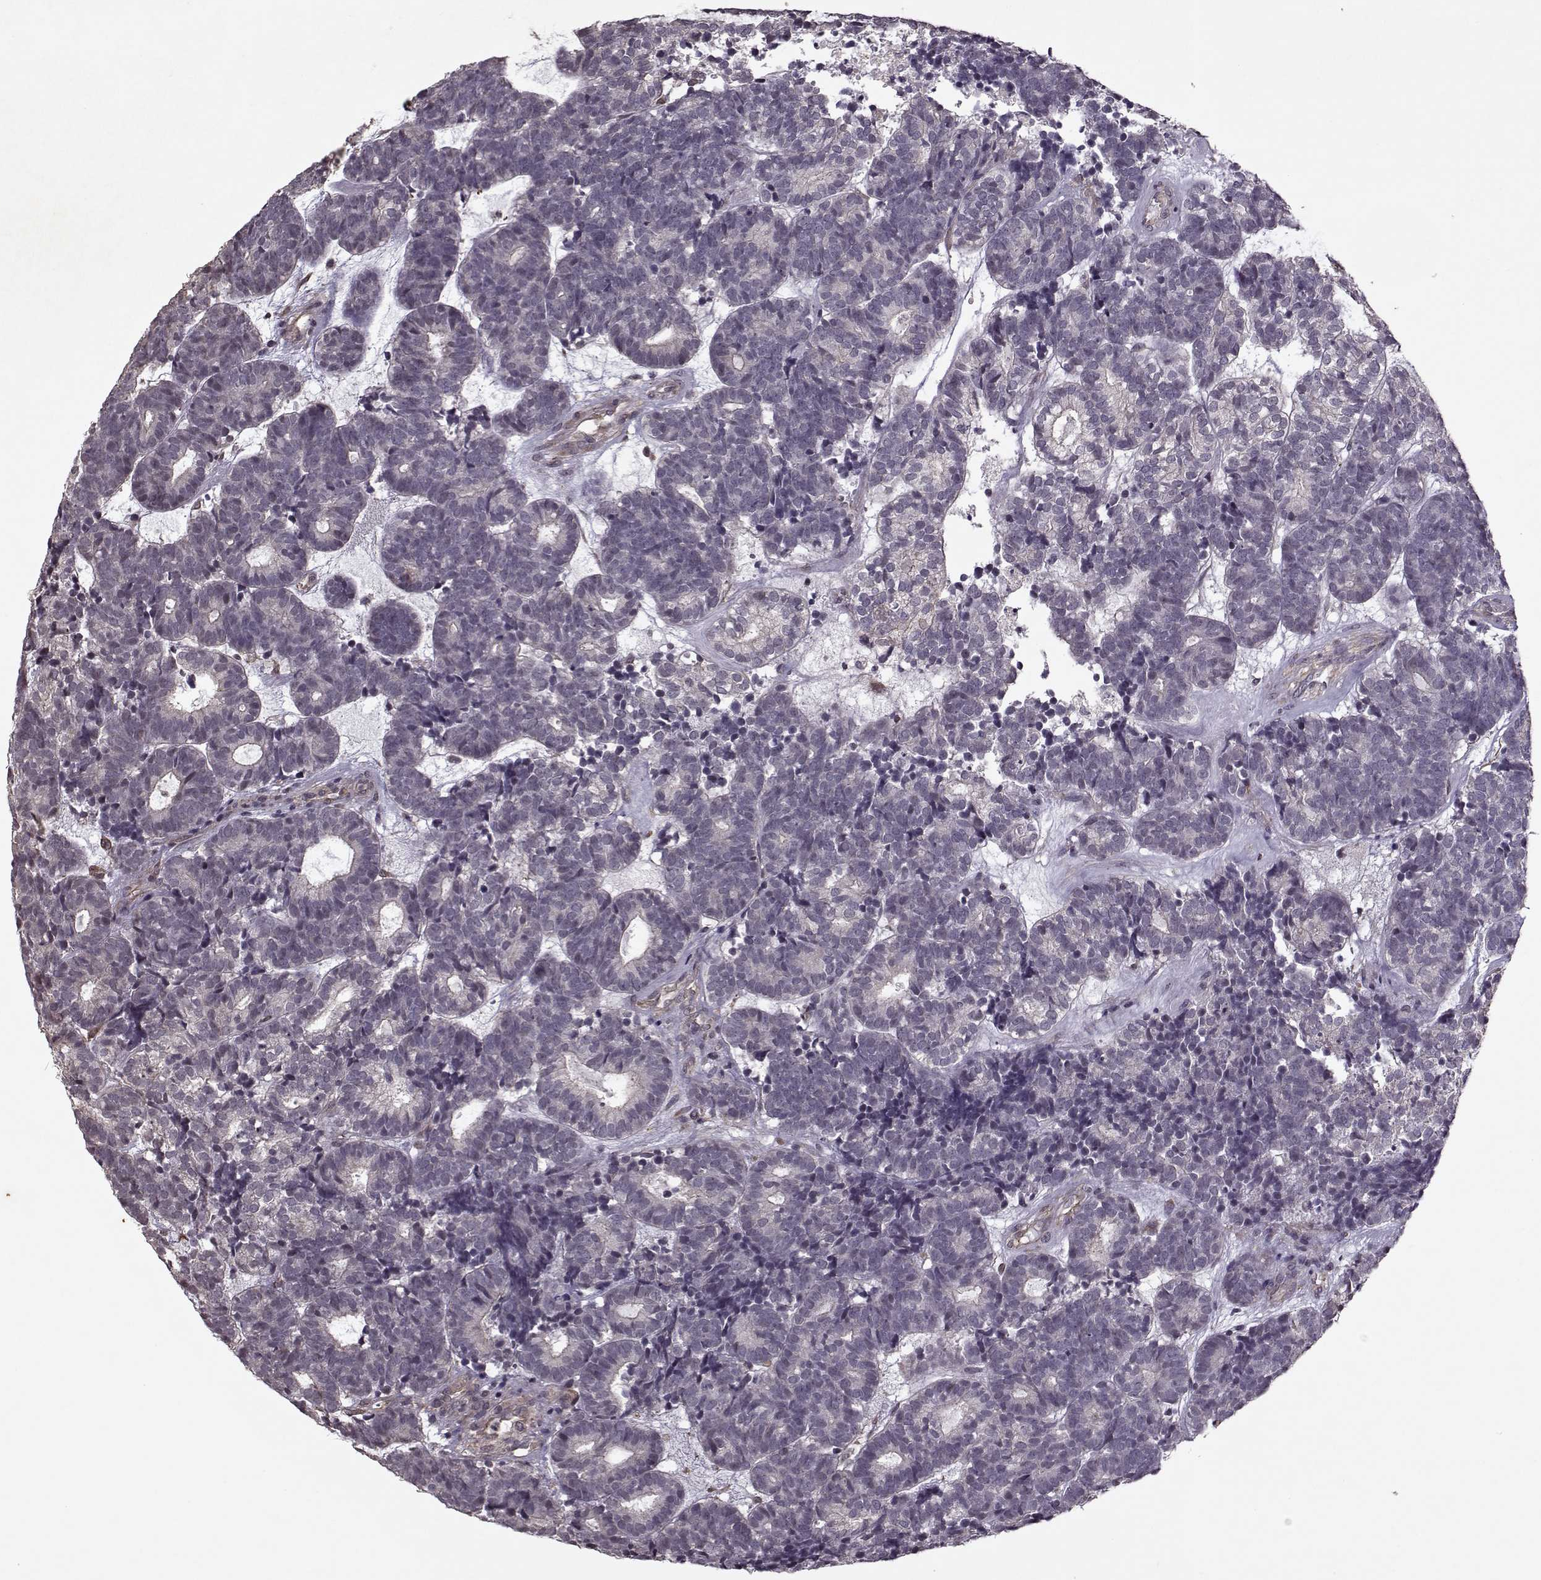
{"staining": {"intensity": "negative", "quantity": "none", "location": "none"}, "tissue": "head and neck cancer", "cell_type": "Tumor cells", "image_type": "cancer", "snomed": [{"axis": "morphology", "description": "Adenocarcinoma, NOS"}, {"axis": "topography", "description": "Head-Neck"}], "caption": "This is a photomicrograph of immunohistochemistry (IHC) staining of adenocarcinoma (head and neck), which shows no positivity in tumor cells. (IHC, brightfield microscopy, high magnification).", "gene": "KRT9", "patient": {"sex": "female", "age": 81}}